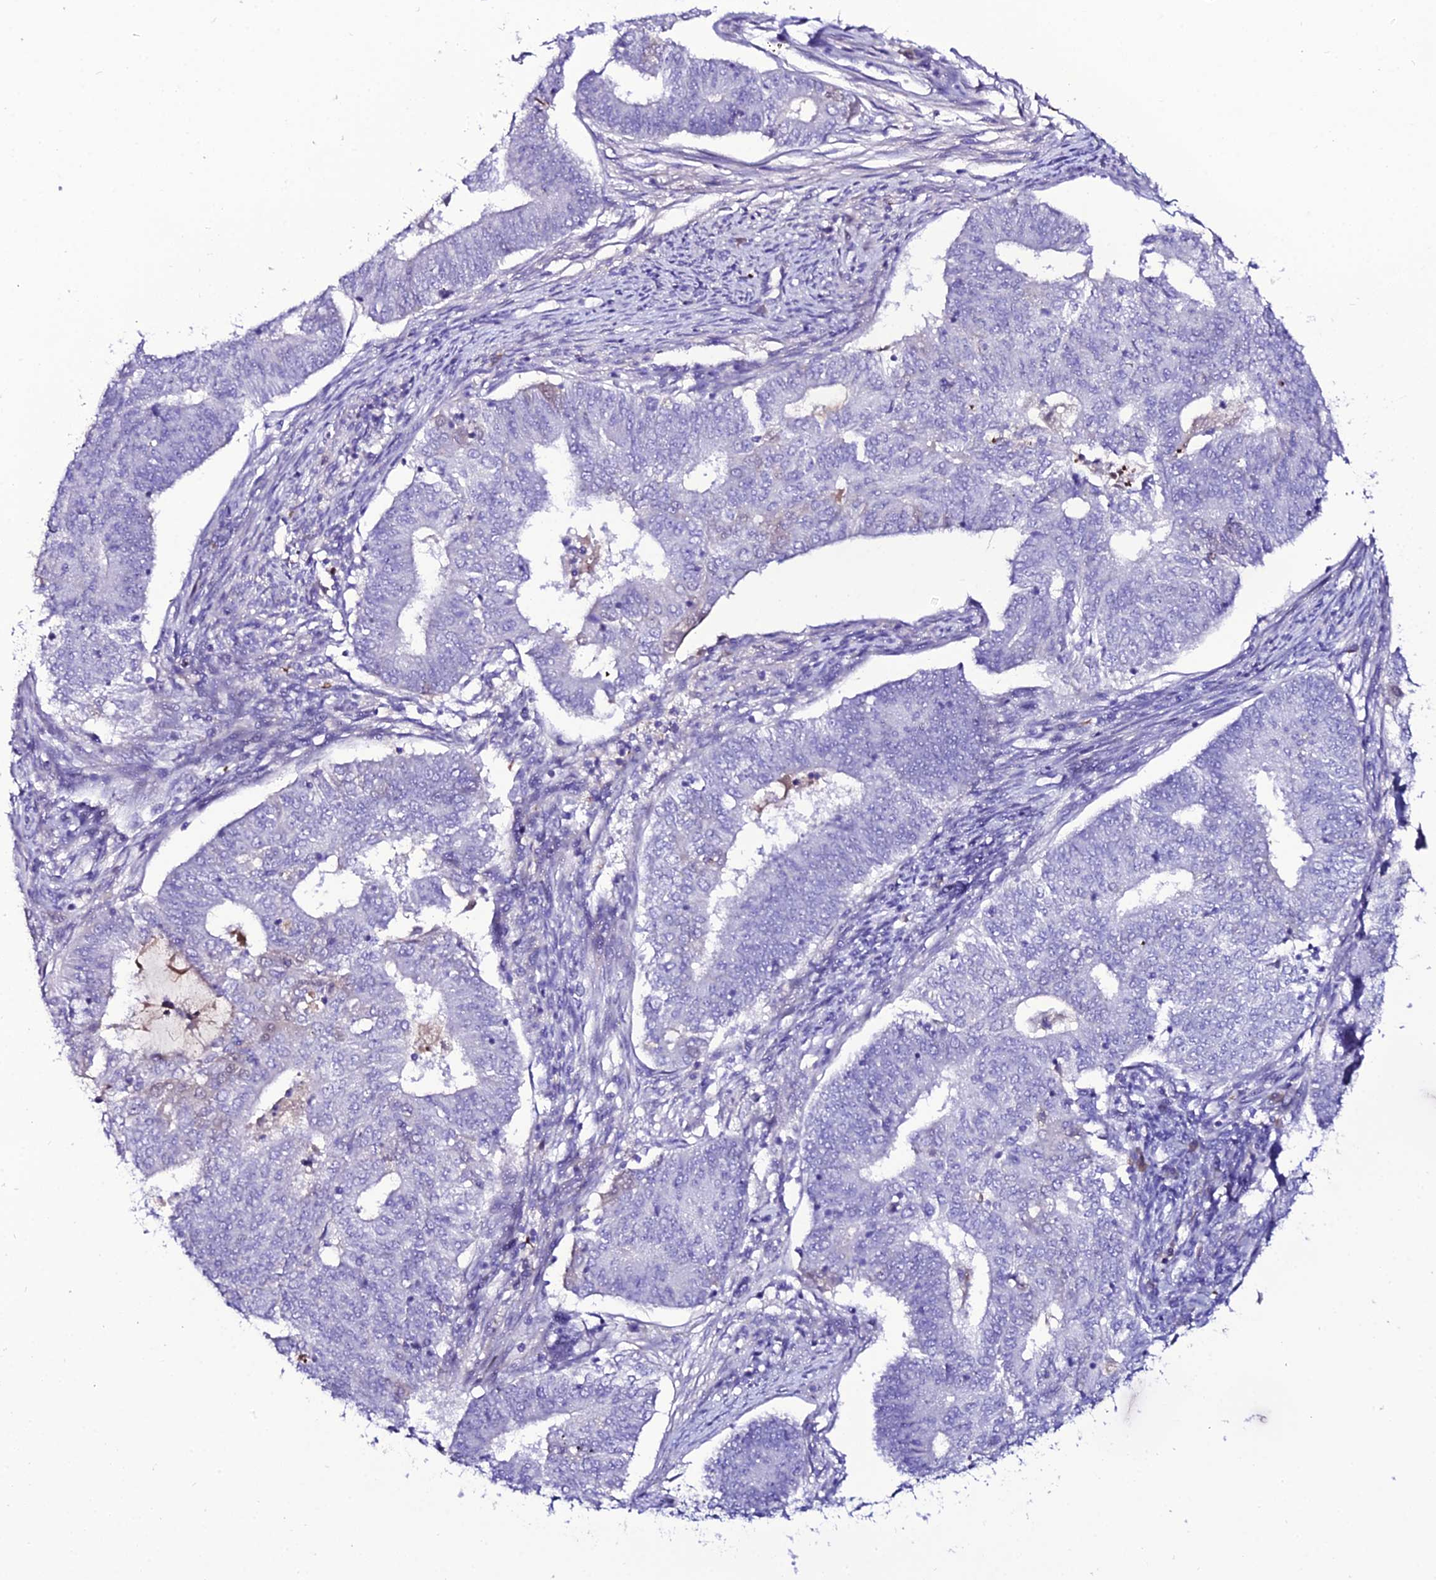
{"staining": {"intensity": "negative", "quantity": "none", "location": "none"}, "tissue": "endometrial cancer", "cell_type": "Tumor cells", "image_type": "cancer", "snomed": [{"axis": "morphology", "description": "Adenocarcinoma, NOS"}, {"axis": "topography", "description": "Endometrium"}], "caption": "An image of endometrial cancer (adenocarcinoma) stained for a protein demonstrates no brown staining in tumor cells.", "gene": "DEFB132", "patient": {"sex": "female", "age": 62}}